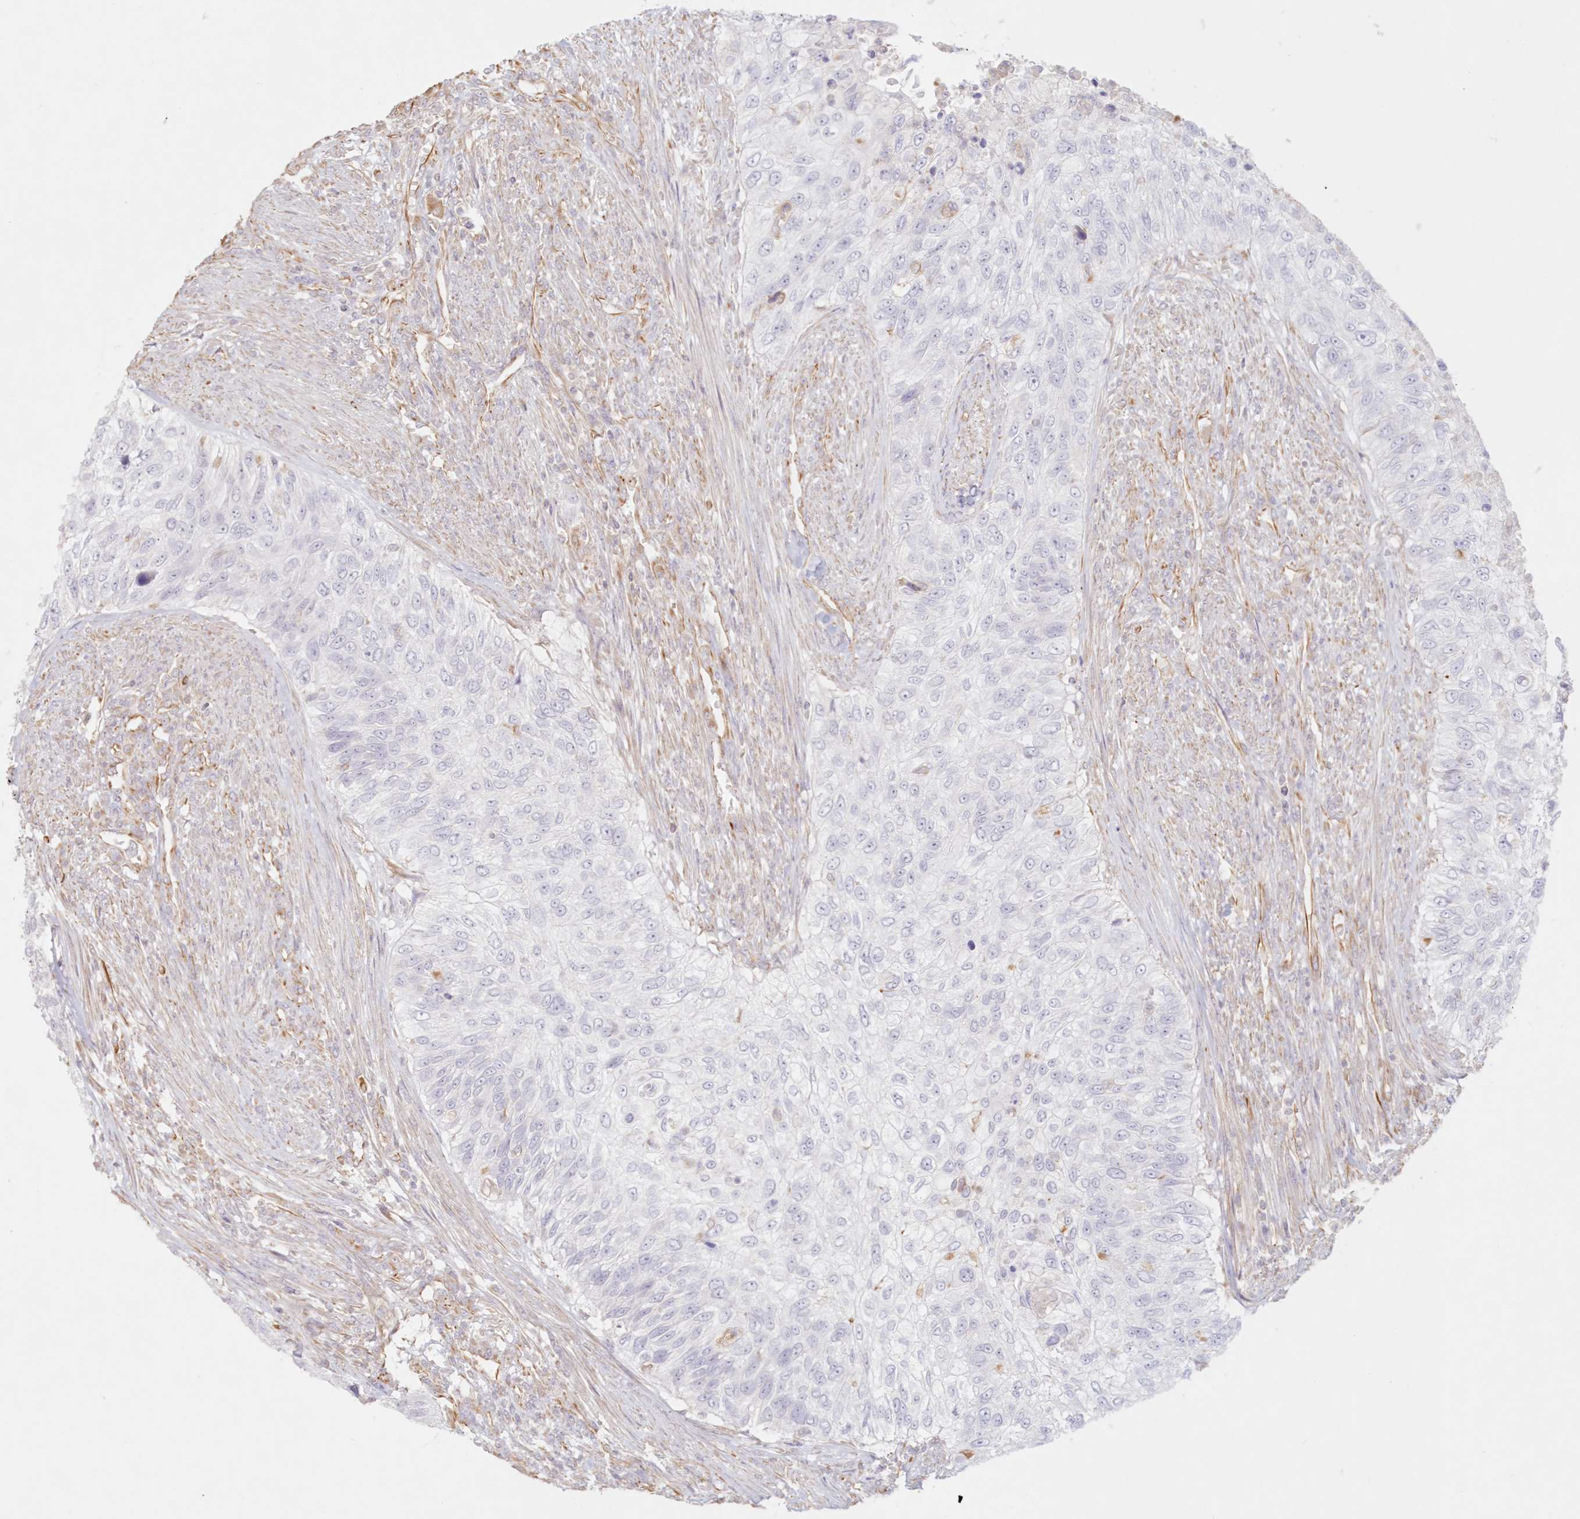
{"staining": {"intensity": "negative", "quantity": "none", "location": "none"}, "tissue": "urothelial cancer", "cell_type": "Tumor cells", "image_type": "cancer", "snomed": [{"axis": "morphology", "description": "Urothelial carcinoma, High grade"}, {"axis": "topography", "description": "Urinary bladder"}], "caption": "Protein analysis of high-grade urothelial carcinoma displays no significant positivity in tumor cells. (DAB IHC, high magnification).", "gene": "DMRTB1", "patient": {"sex": "female", "age": 60}}